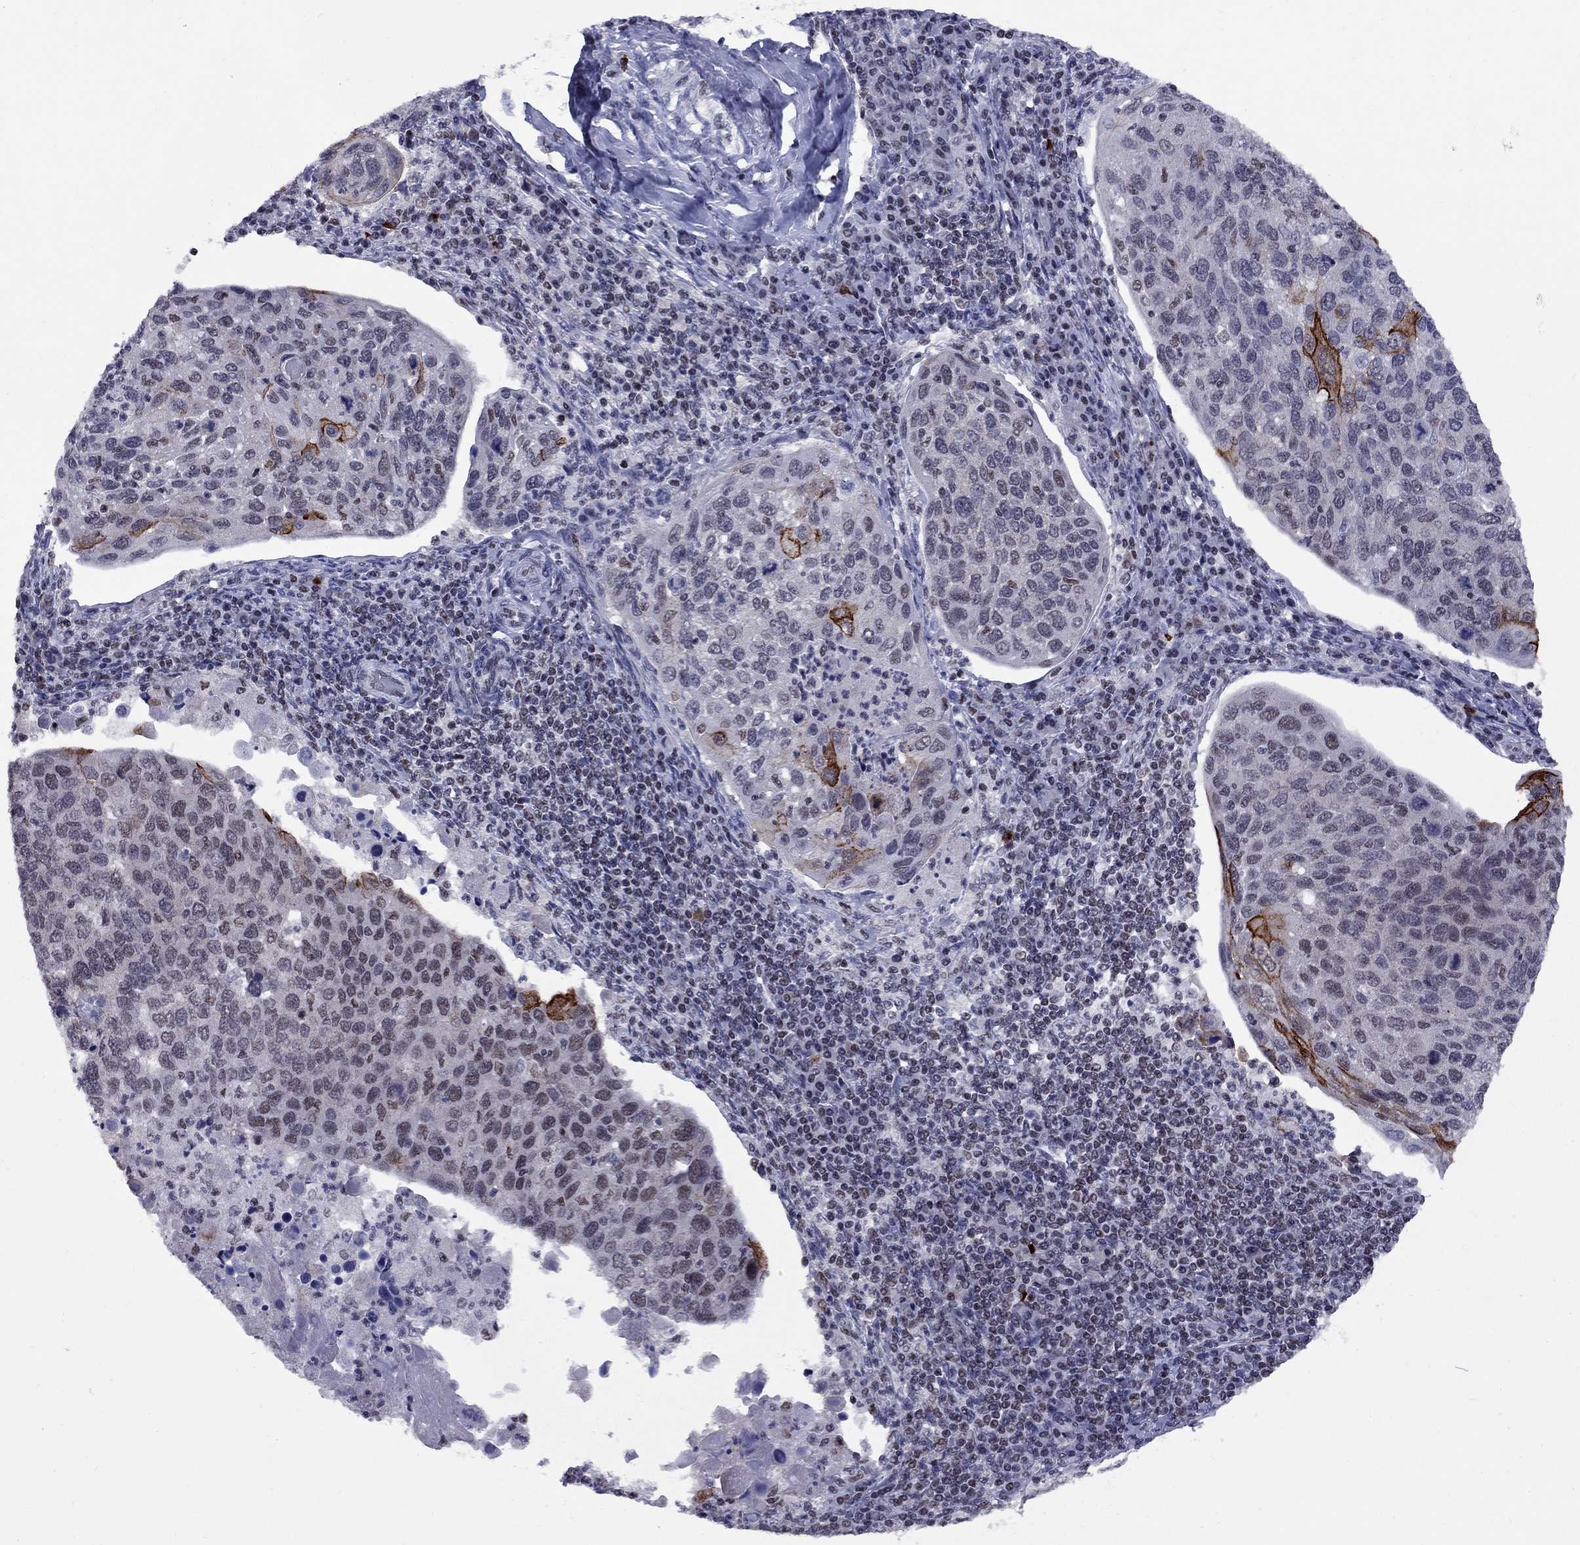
{"staining": {"intensity": "strong", "quantity": "<25%", "location": "cytoplasmic/membranous"}, "tissue": "cervical cancer", "cell_type": "Tumor cells", "image_type": "cancer", "snomed": [{"axis": "morphology", "description": "Squamous cell carcinoma, NOS"}, {"axis": "topography", "description": "Cervix"}], "caption": "Protein staining of squamous cell carcinoma (cervical) tissue reveals strong cytoplasmic/membranous expression in approximately <25% of tumor cells.", "gene": "TAF9", "patient": {"sex": "female", "age": 54}}